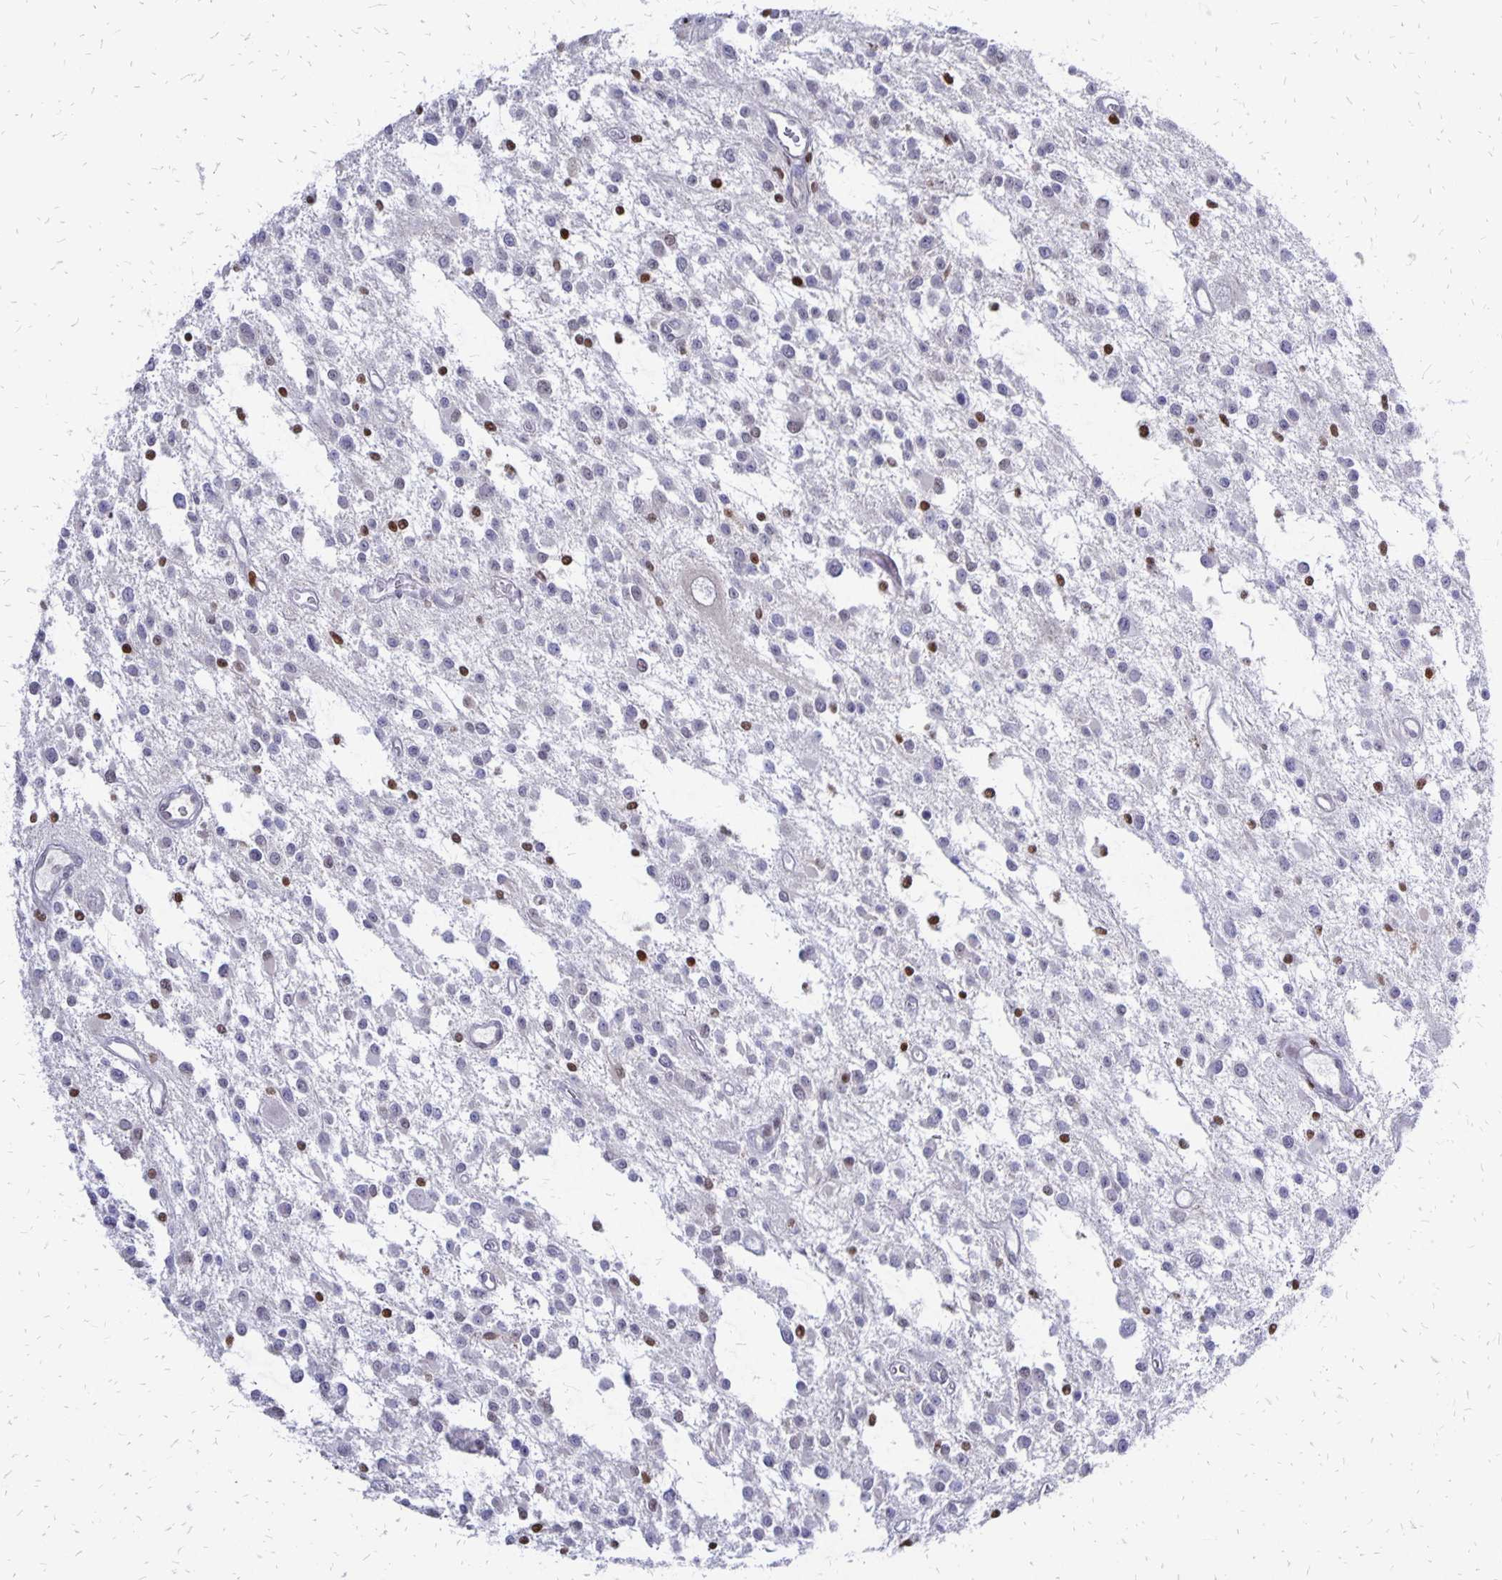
{"staining": {"intensity": "negative", "quantity": "none", "location": "none"}, "tissue": "glioma", "cell_type": "Tumor cells", "image_type": "cancer", "snomed": [{"axis": "morphology", "description": "Glioma, malignant, Low grade"}, {"axis": "topography", "description": "Brain"}], "caption": "Immunohistochemistry (IHC) micrograph of human glioma stained for a protein (brown), which shows no expression in tumor cells.", "gene": "DCK", "patient": {"sex": "male", "age": 43}}